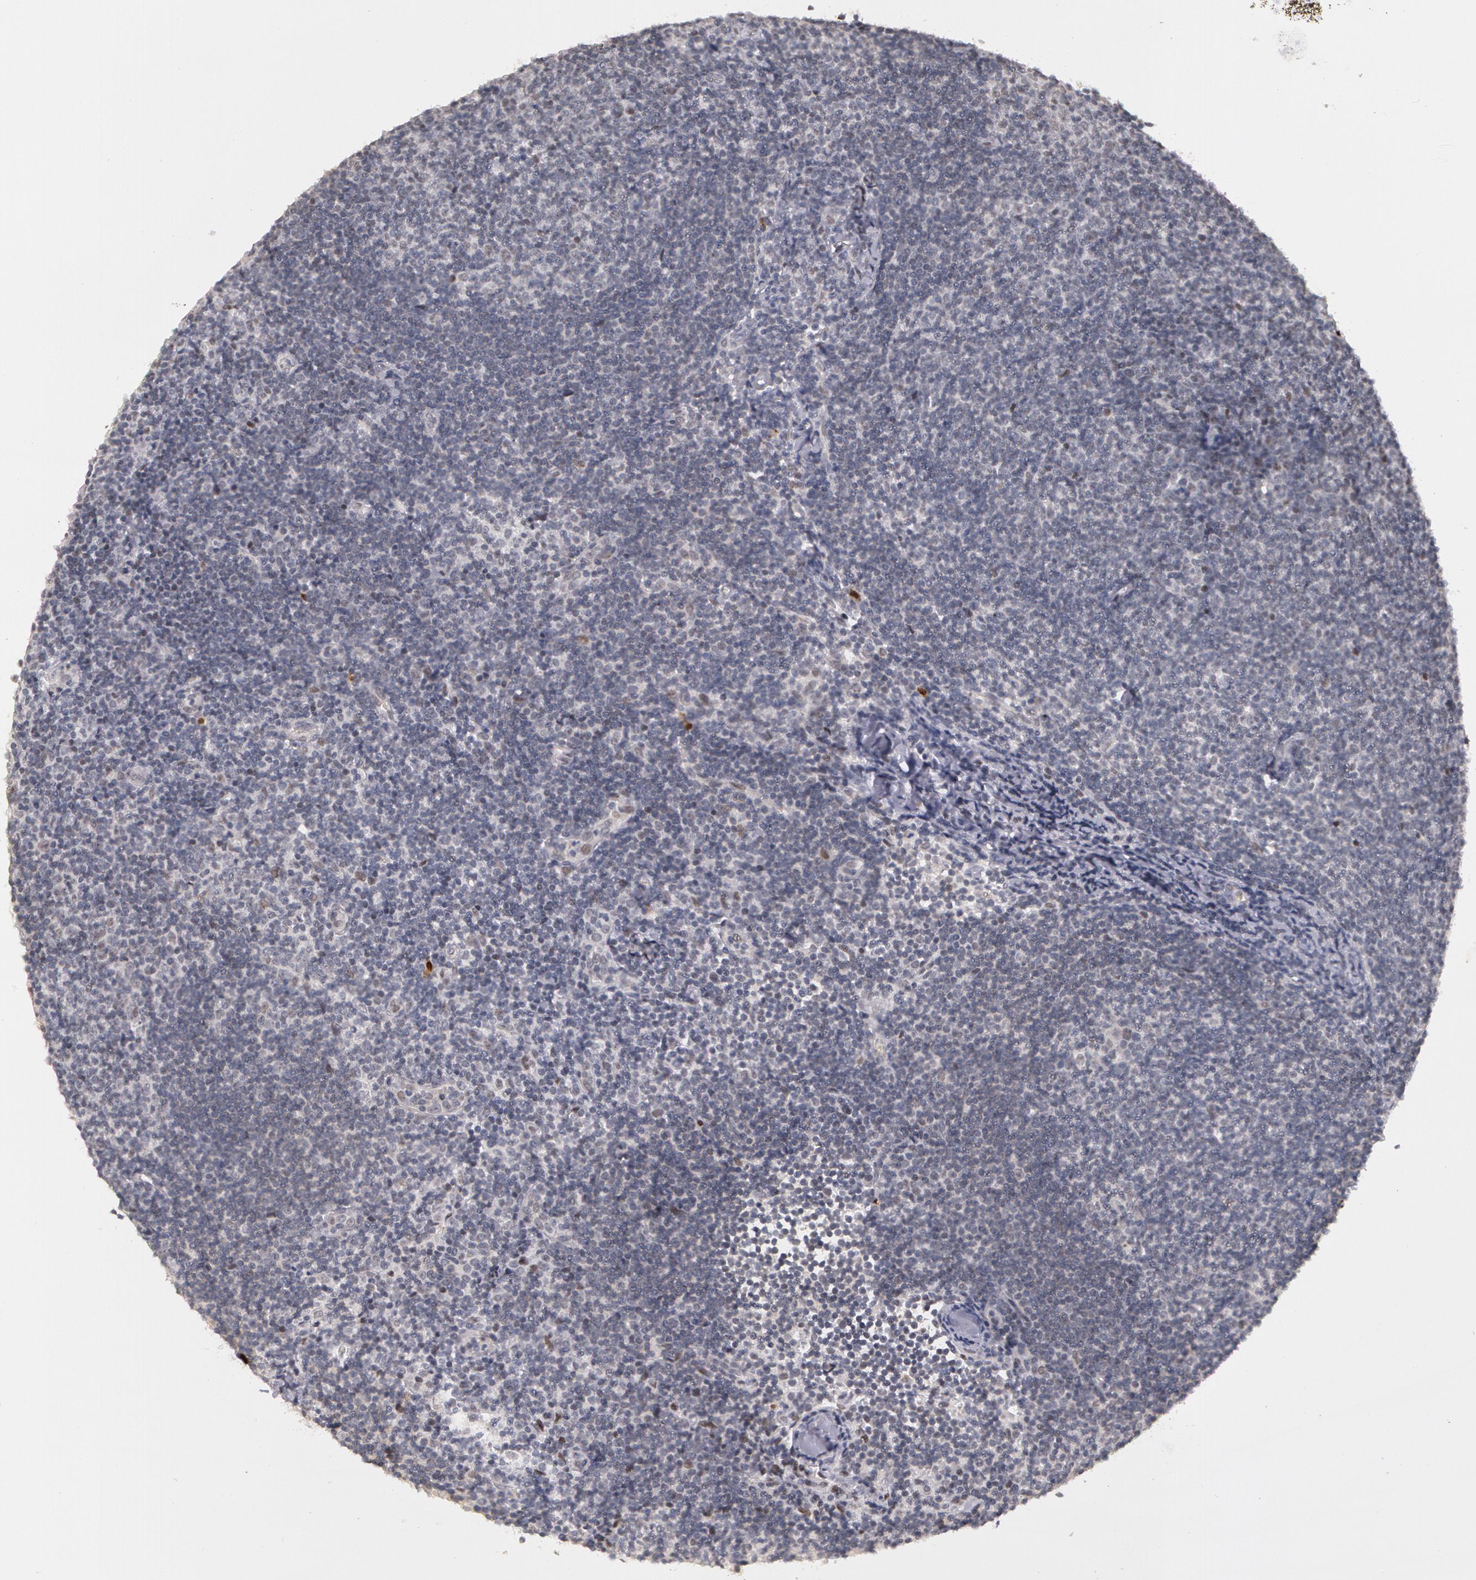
{"staining": {"intensity": "negative", "quantity": "none", "location": "none"}, "tissue": "lymphoma", "cell_type": "Tumor cells", "image_type": "cancer", "snomed": [{"axis": "morphology", "description": "Malignant lymphoma, non-Hodgkin's type, Low grade"}, {"axis": "topography", "description": "Lymph node"}], "caption": "Immunohistochemistry (IHC) micrograph of neoplastic tissue: lymphoma stained with DAB demonstrates no significant protein staining in tumor cells. (Brightfield microscopy of DAB IHC at high magnification).", "gene": "PRICKLE1", "patient": {"sex": "male", "age": 49}}